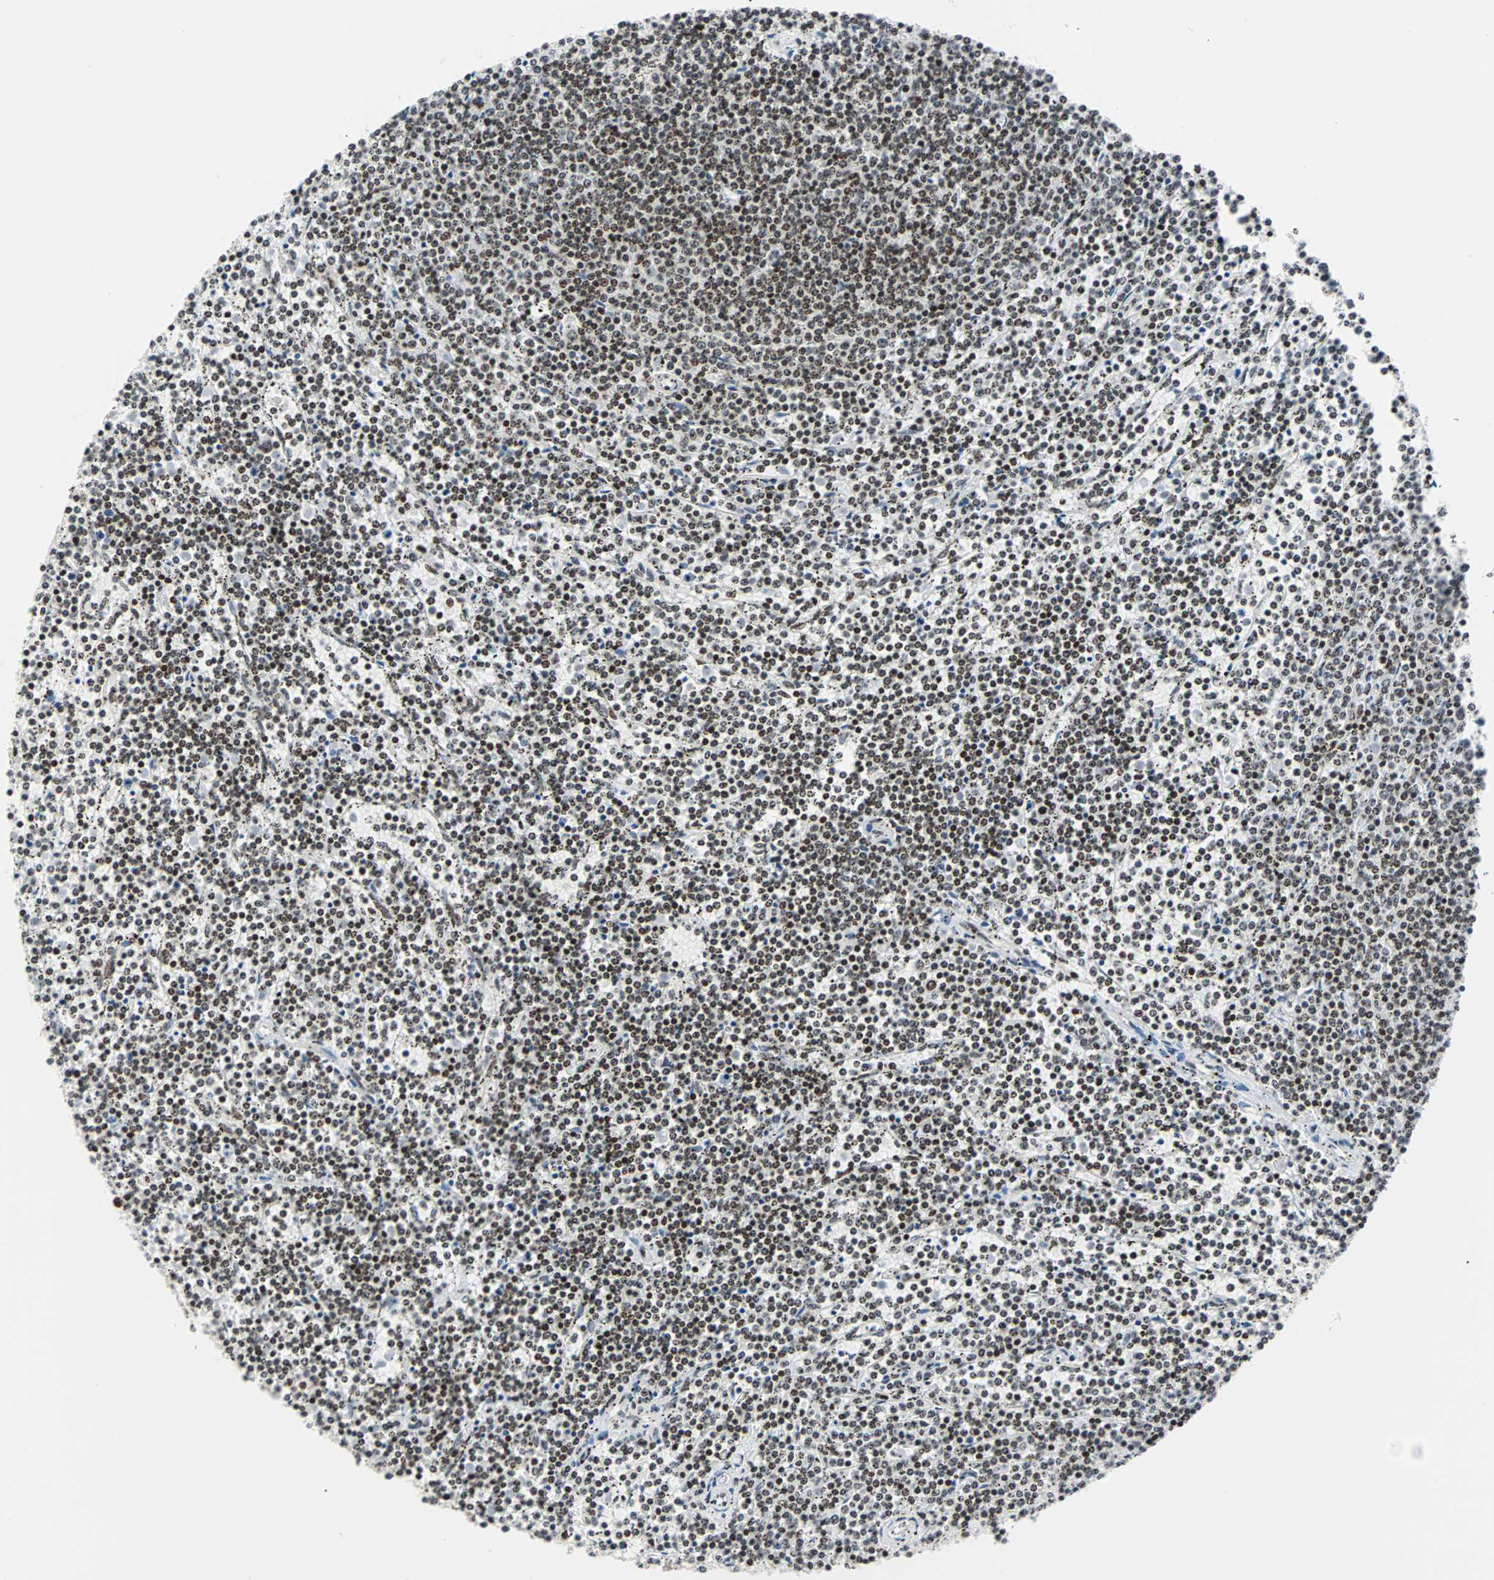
{"staining": {"intensity": "moderate", "quantity": ">75%", "location": "nuclear"}, "tissue": "lymphoma", "cell_type": "Tumor cells", "image_type": "cancer", "snomed": [{"axis": "morphology", "description": "Malignant lymphoma, non-Hodgkin's type, Low grade"}, {"axis": "topography", "description": "Spleen"}], "caption": "Brown immunohistochemical staining in lymphoma displays moderate nuclear staining in approximately >75% of tumor cells. (DAB (3,3'-diaminobenzidine) IHC, brown staining for protein, blue staining for nuclei).", "gene": "CENPA", "patient": {"sex": "female", "age": 50}}